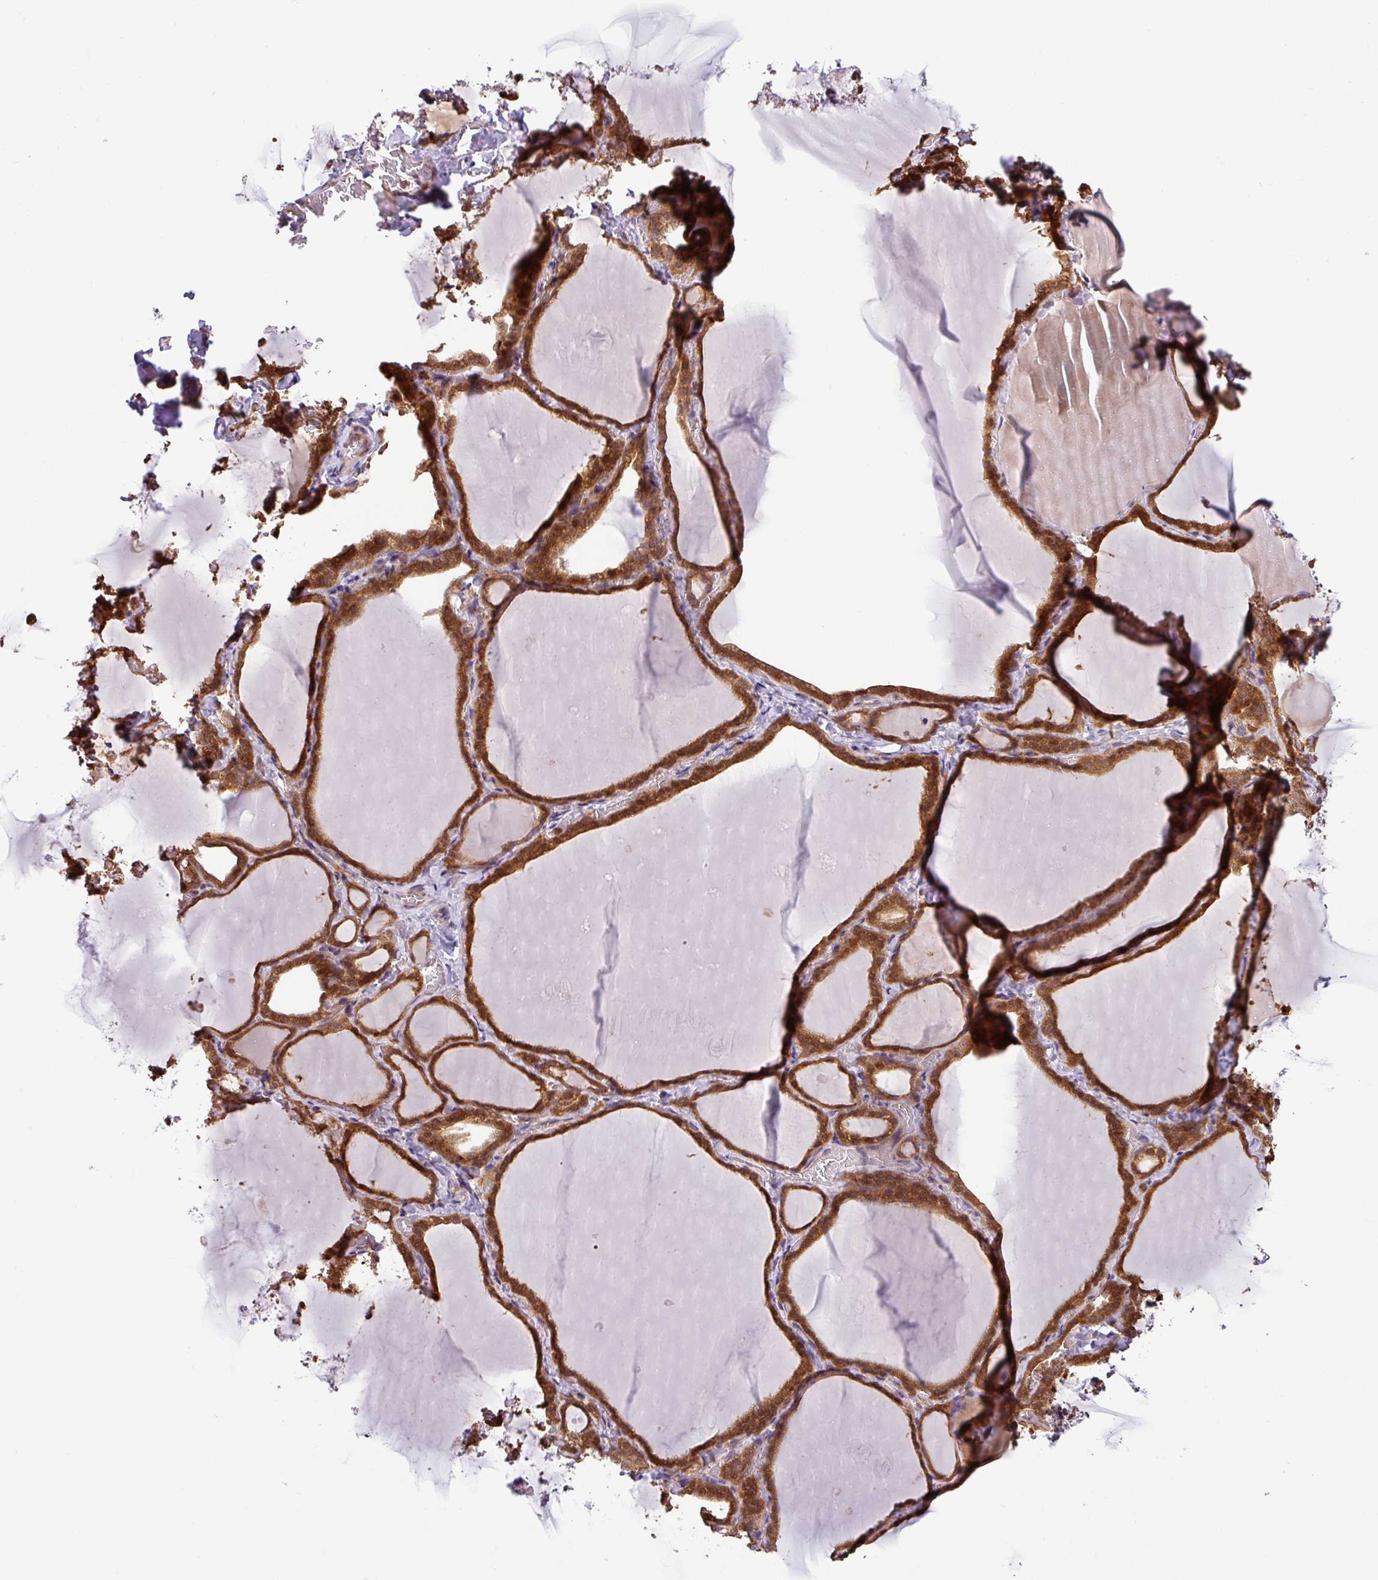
{"staining": {"intensity": "moderate", "quantity": ">75%", "location": "cytoplasmic/membranous,nuclear"}, "tissue": "thyroid gland", "cell_type": "Glandular cells", "image_type": "normal", "snomed": [{"axis": "morphology", "description": "Normal tissue, NOS"}, {"axis": "topography", "description": "Thyroid gland"}], "caption": "This is a micrograph of IHC staining of benign thyroid gland, which shows moderate expression in the cytoplasmic/membranous,nuclear of glandular cells.", "gene": "SHB", "patient": {"sex": "female", "age": 22}}